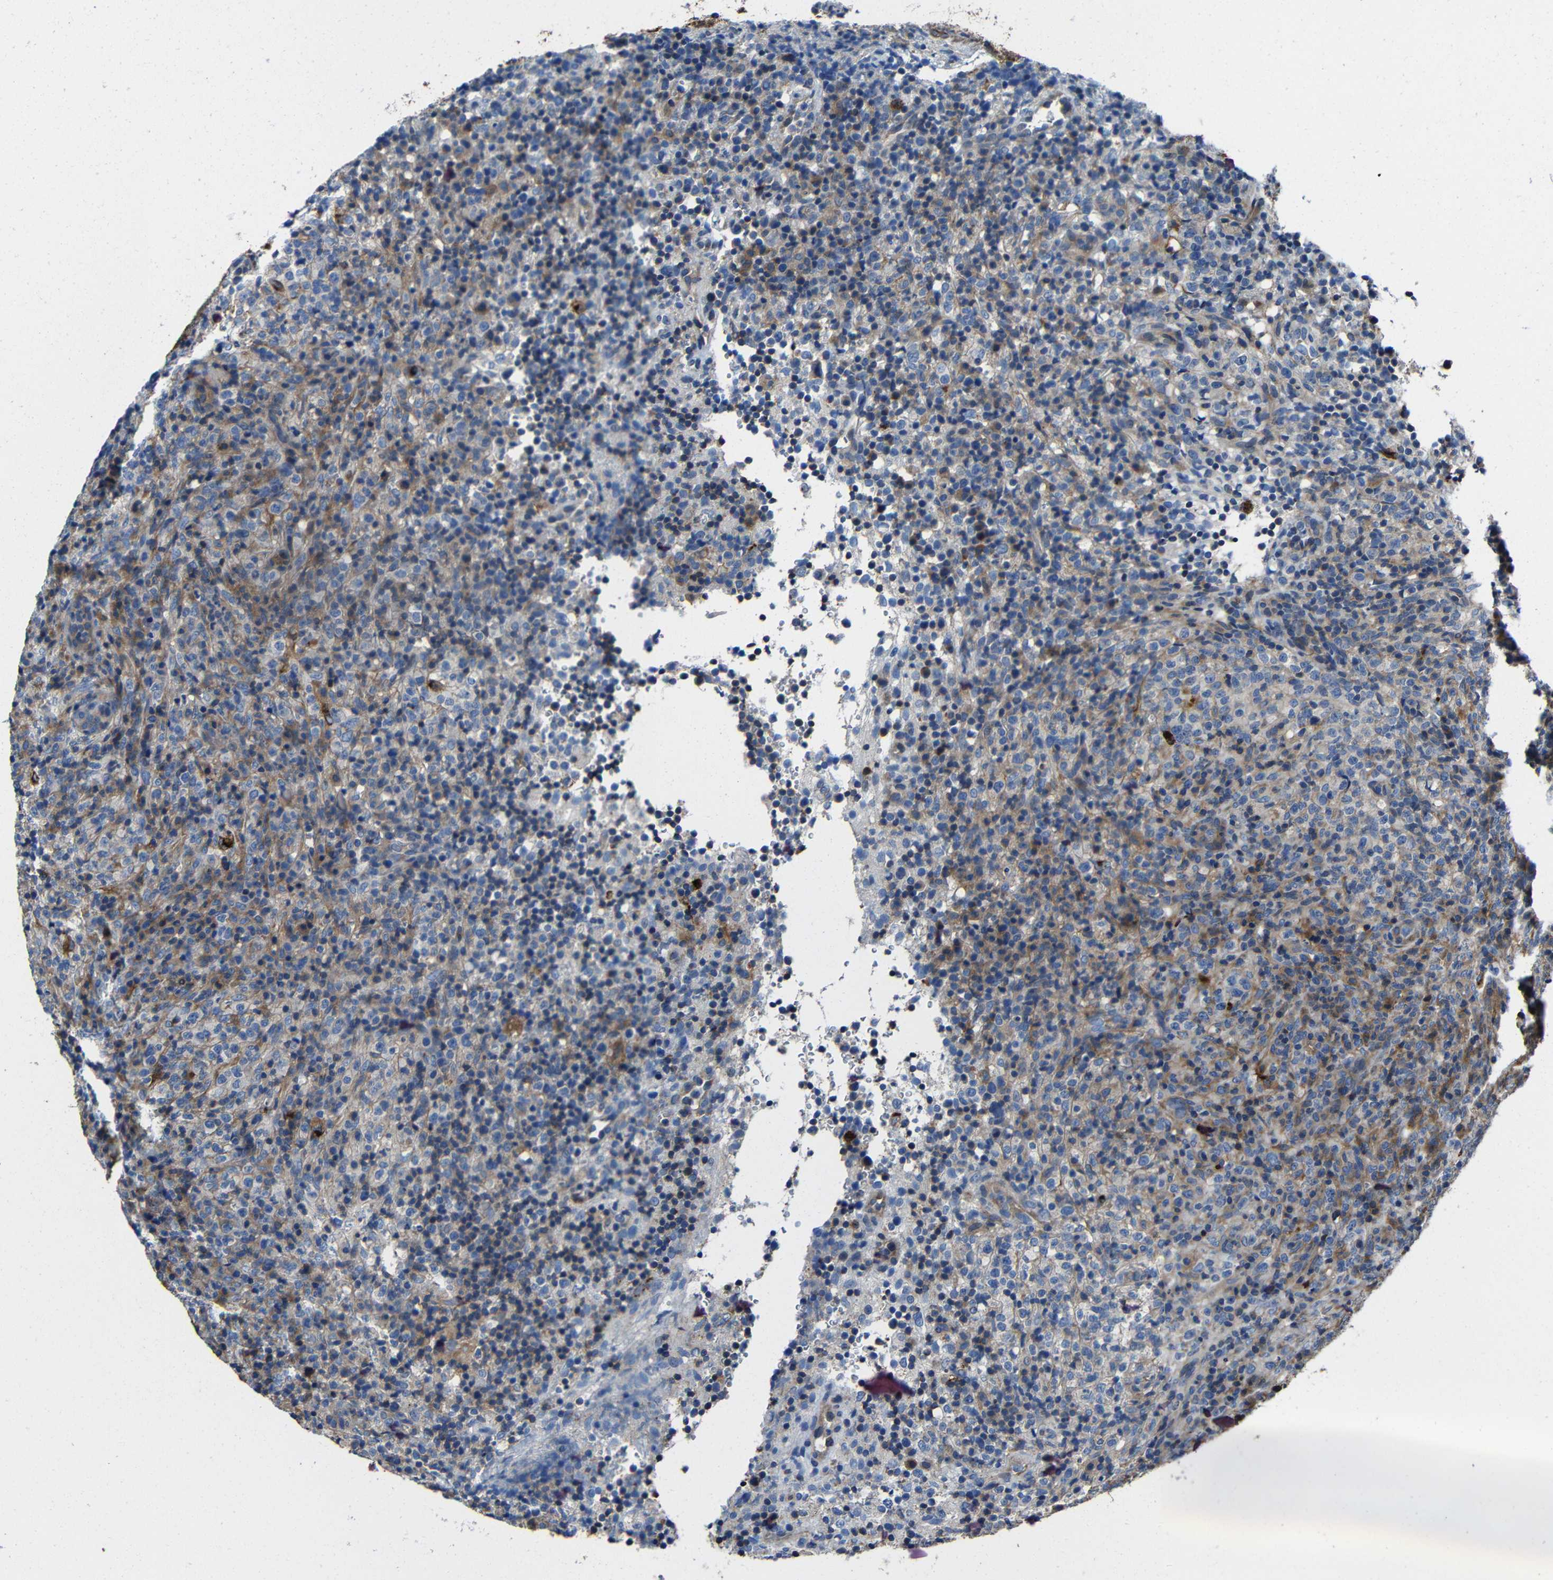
{"staining": {"intensity": "moderate", "quantity": "25%-75%", "location": "cytoplasmic/membranous"}, "tissue": "lymphoma", "cell_type": "Tumor cells", "image_type": "cancer", "snomed": [{"axis": "morphology", "description": "Malignant lymphoma, non-Hodgkin's type, High grade"}, {"axis": "topography", "description": "Lymph node"}], "caption": "This is an image of IHC staining of lymphoma, which shows moderate positivity in the cytoplasmic/membranous of tumor cells.", "gene": "GDI1", "patient": {"sex": "female", "age": 76}}